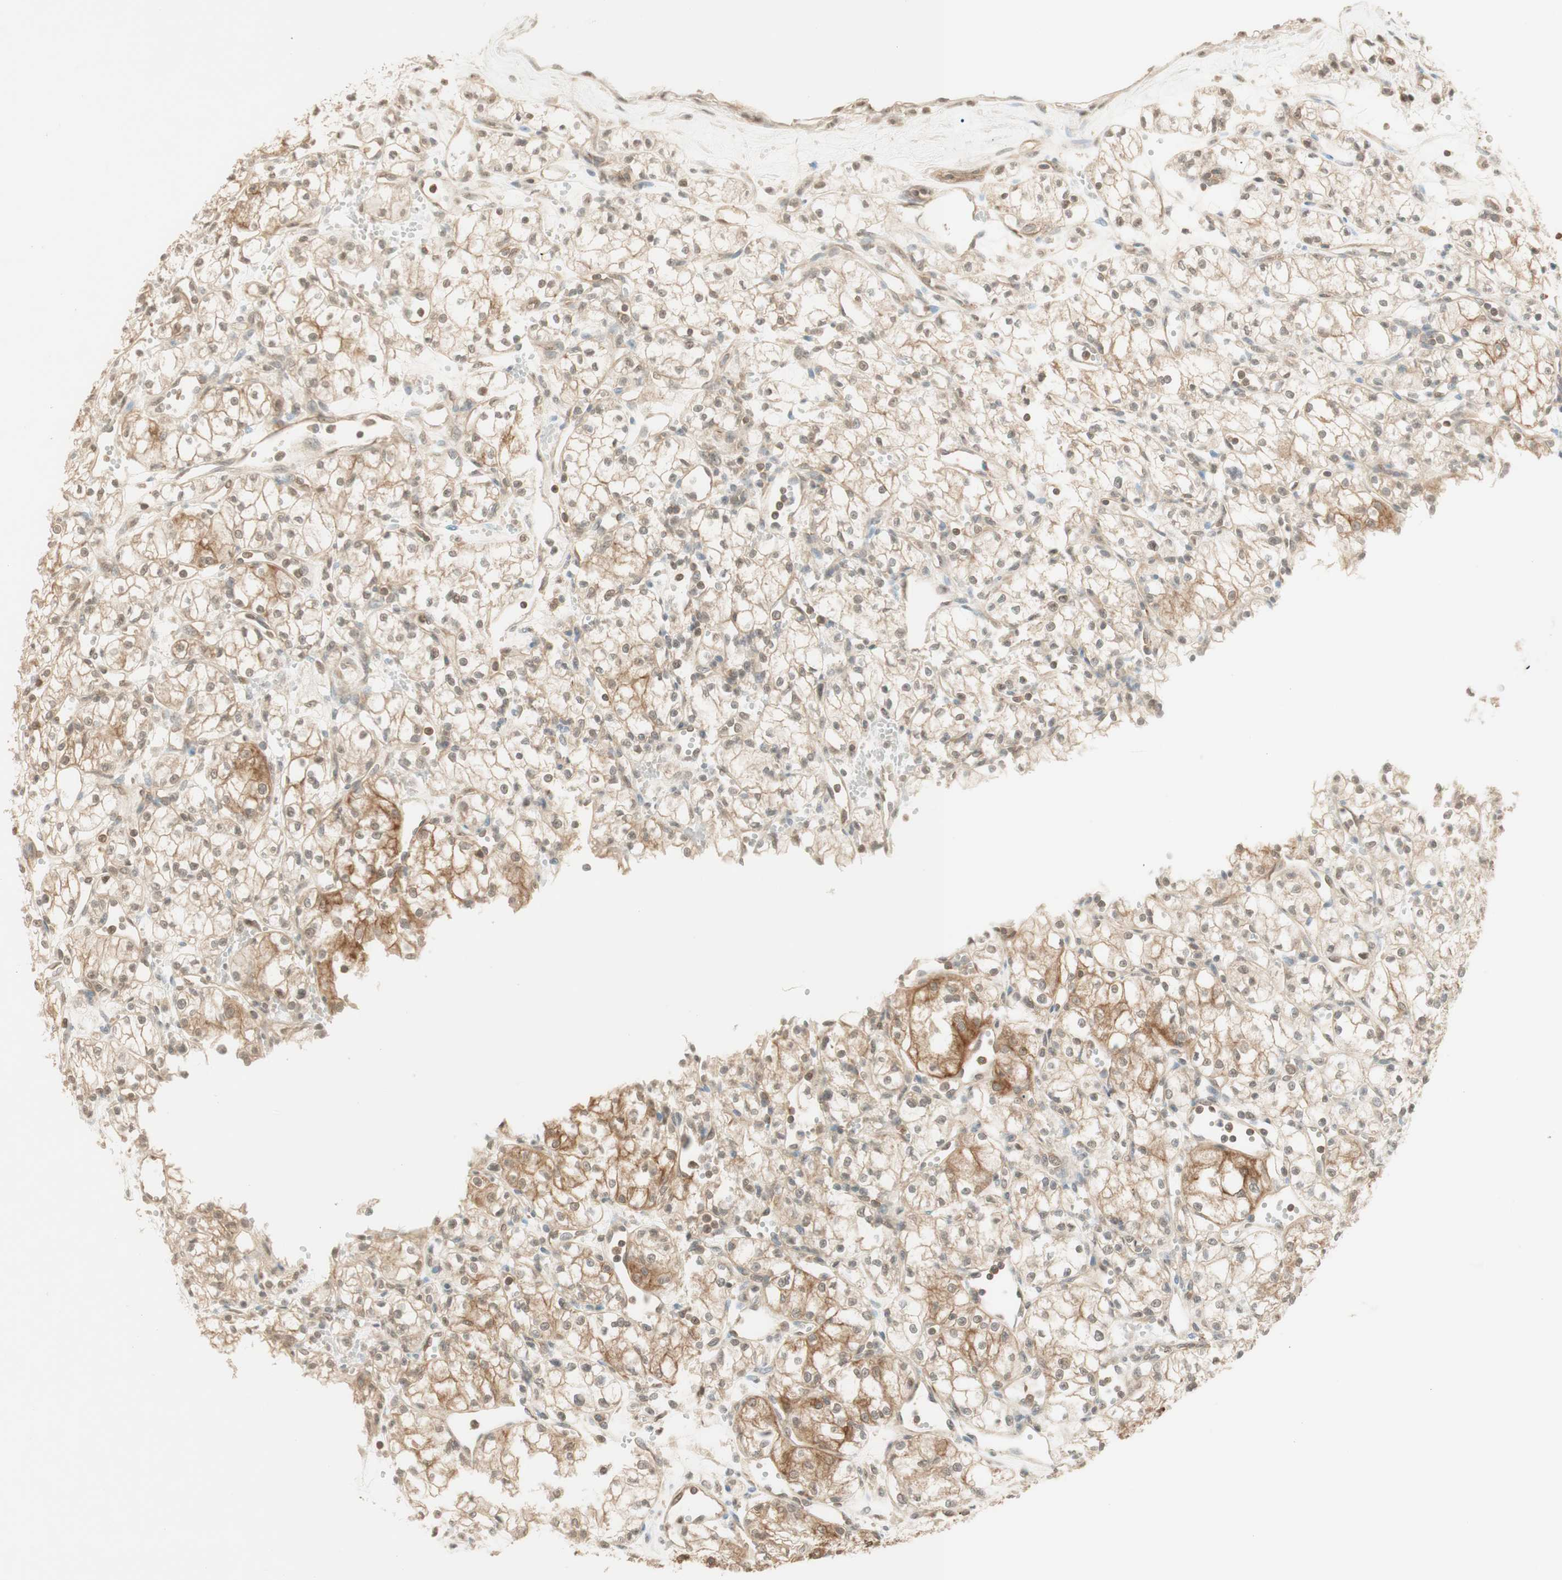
{"staining": {"intensity": "moderate", "quantity": "25%-75%", "location": "cytoplasmic/membranous"}, "tissue": "renal cancer", "cell_type": "Tumor cells", "image_type": "cancer", "snomed": [{"axis": "morphology", "description": "Normal tissue, NOS"}, {"axis": "morphology", "description": "Adenocarcinoma, NOS"}, {"axis": "topography", "description": "Kidney"}], "caption": "The photomicrograph shows staining of renal adenocarcinoma, revealing moderate cytoplasmic/membranous protein expression (brown color) within tumor cells.", "gene": "SPINT2", "patient": {"sex": "male", "age": 59}}